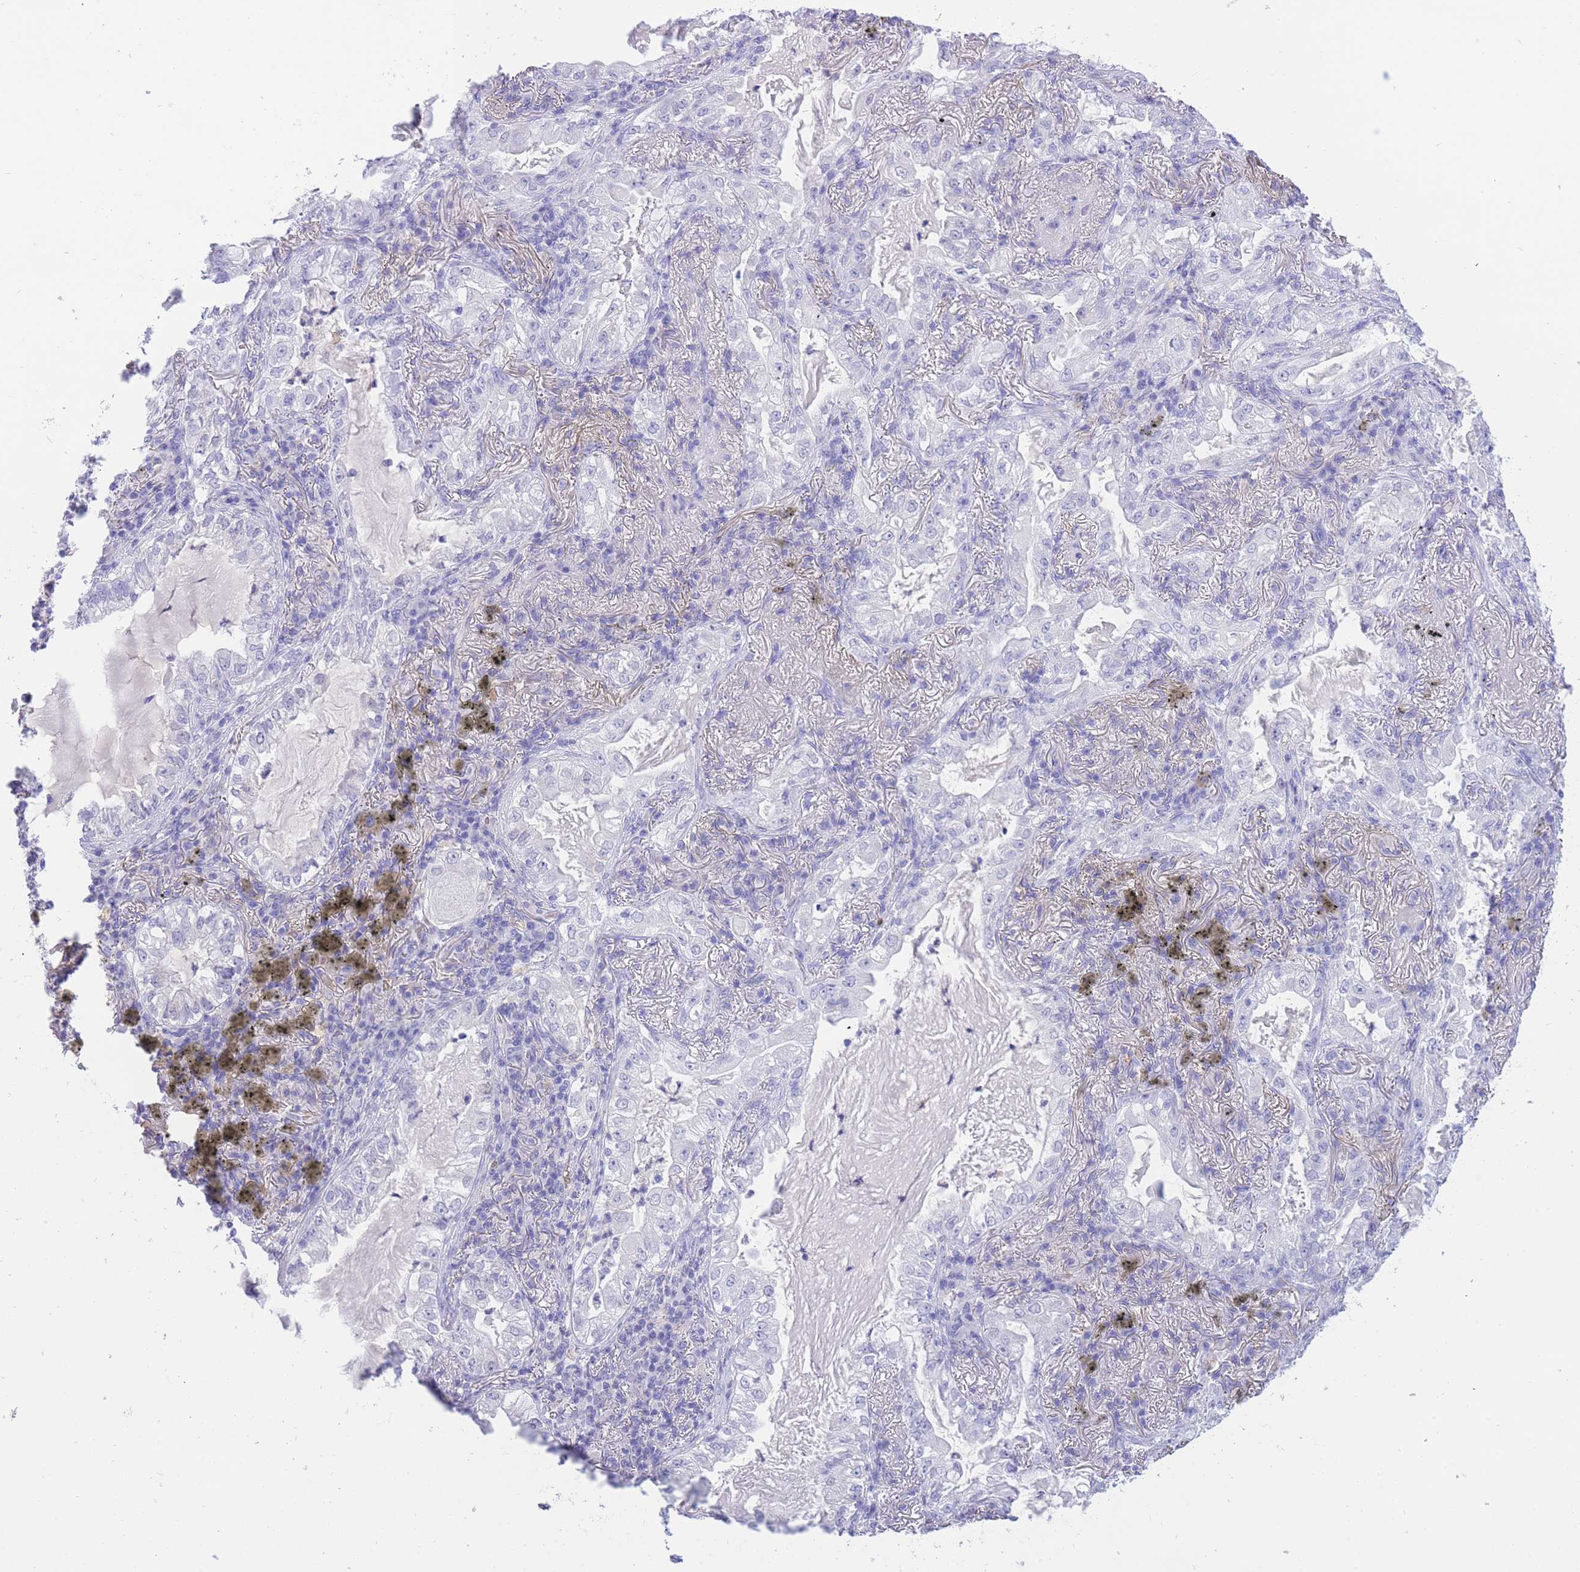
{"staining": {"intensity": "negative", "quantity": "none", "location": "none"}, "tissue": "lung cancer", "cell_type": "Tumor cells", "image_type": "cancer", "snomed": [{"axis": "morphology", "description": "Adenocarcinoma, NOS"}, {"axis": "topography", "description": "Lung"}], "caption": "IHC of lung cancer (adenocarcinoma) shows no staining in tumor cells.", "gene": "SULT1A1", "patient": {"sex": "female", "age": 73}}